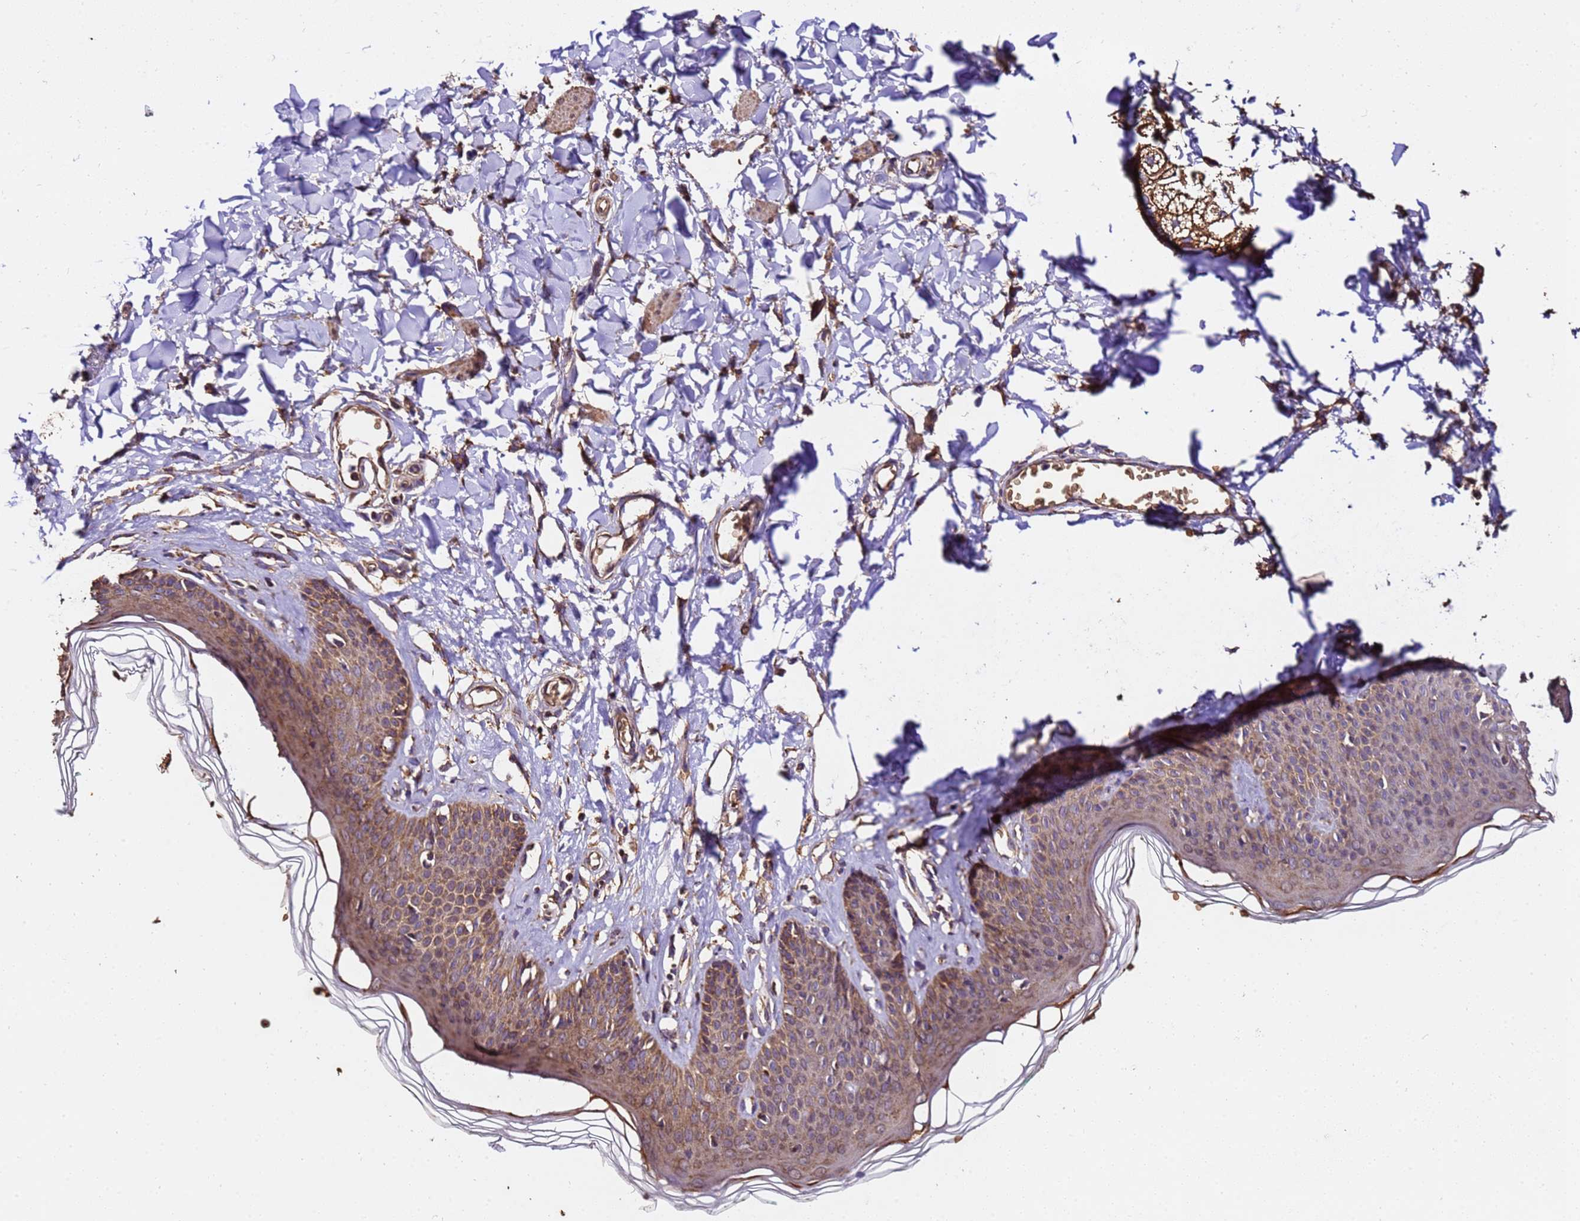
{"staining": {"intensity": "moderate", "quantity": ">75%", "location": "cytoplasmic/membranous"}, "tissue": "skin", "cell_type": "Epidermal cells", "image_type": "normal", "snomed": [{"axis": "morphology", "description": "Normal tissue, NOS"}, {"axis": "morphology", "description": "Squamous cell carcinoma, NOS"}, {"axis": "topography", "description": "Vulva"}], "caption": "Benign skin exhibits moderate cytoplasmic/membranous expression in approximately >75% of epidermal cells, visualized by immunohistochemistry. (DAB (3,3'-diaminobenzidine) = brown stain, brightfield microscopy at high magnification).", "gene": "LRRIQ1", "patient": {"sex": "female", "age": 85}}